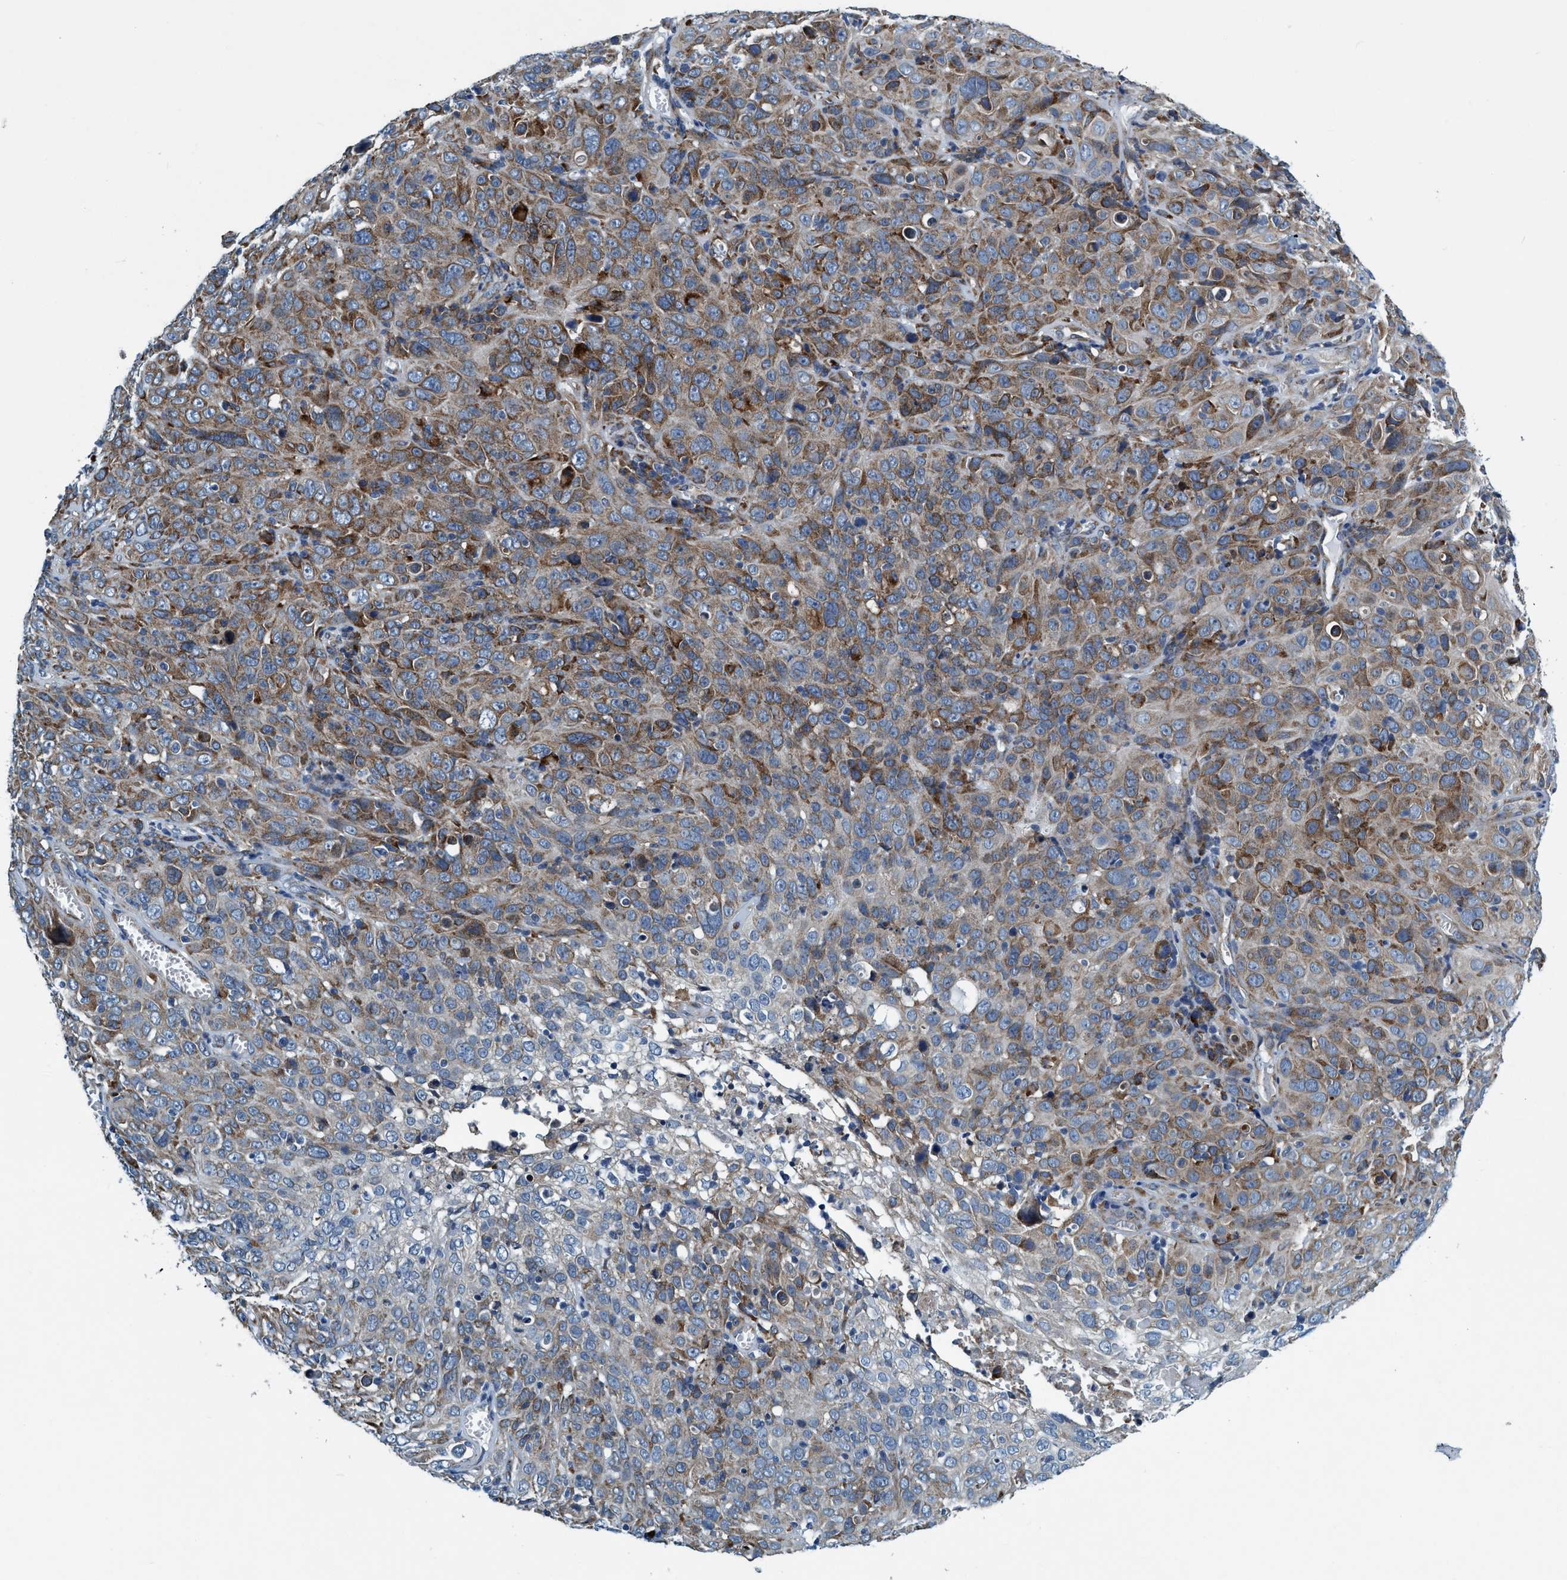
{"staining": {"intensity": "moderate", "quantity": "25%-75%", "location": "cytoplasmic/membranous"}, "tissue": "cervical cancer", "cell_type": "Tumor cells", "image_type": "cancer", "snomed": [{"axis": "morphology", "description": "Squamous cell carcinoma, NOS"}, {"axis": "topography", "description": "Cervix"}], "caption": "Immunohistochemistry (IHC) (DAB) staining of cervical squamous cell carcinoma displays moderate cytoplasmic/membranous protein staining in approximately 25%-75% of tumor cells.", "gene": "ARMC9", "patient": {"sex": "female", "age": 46}}